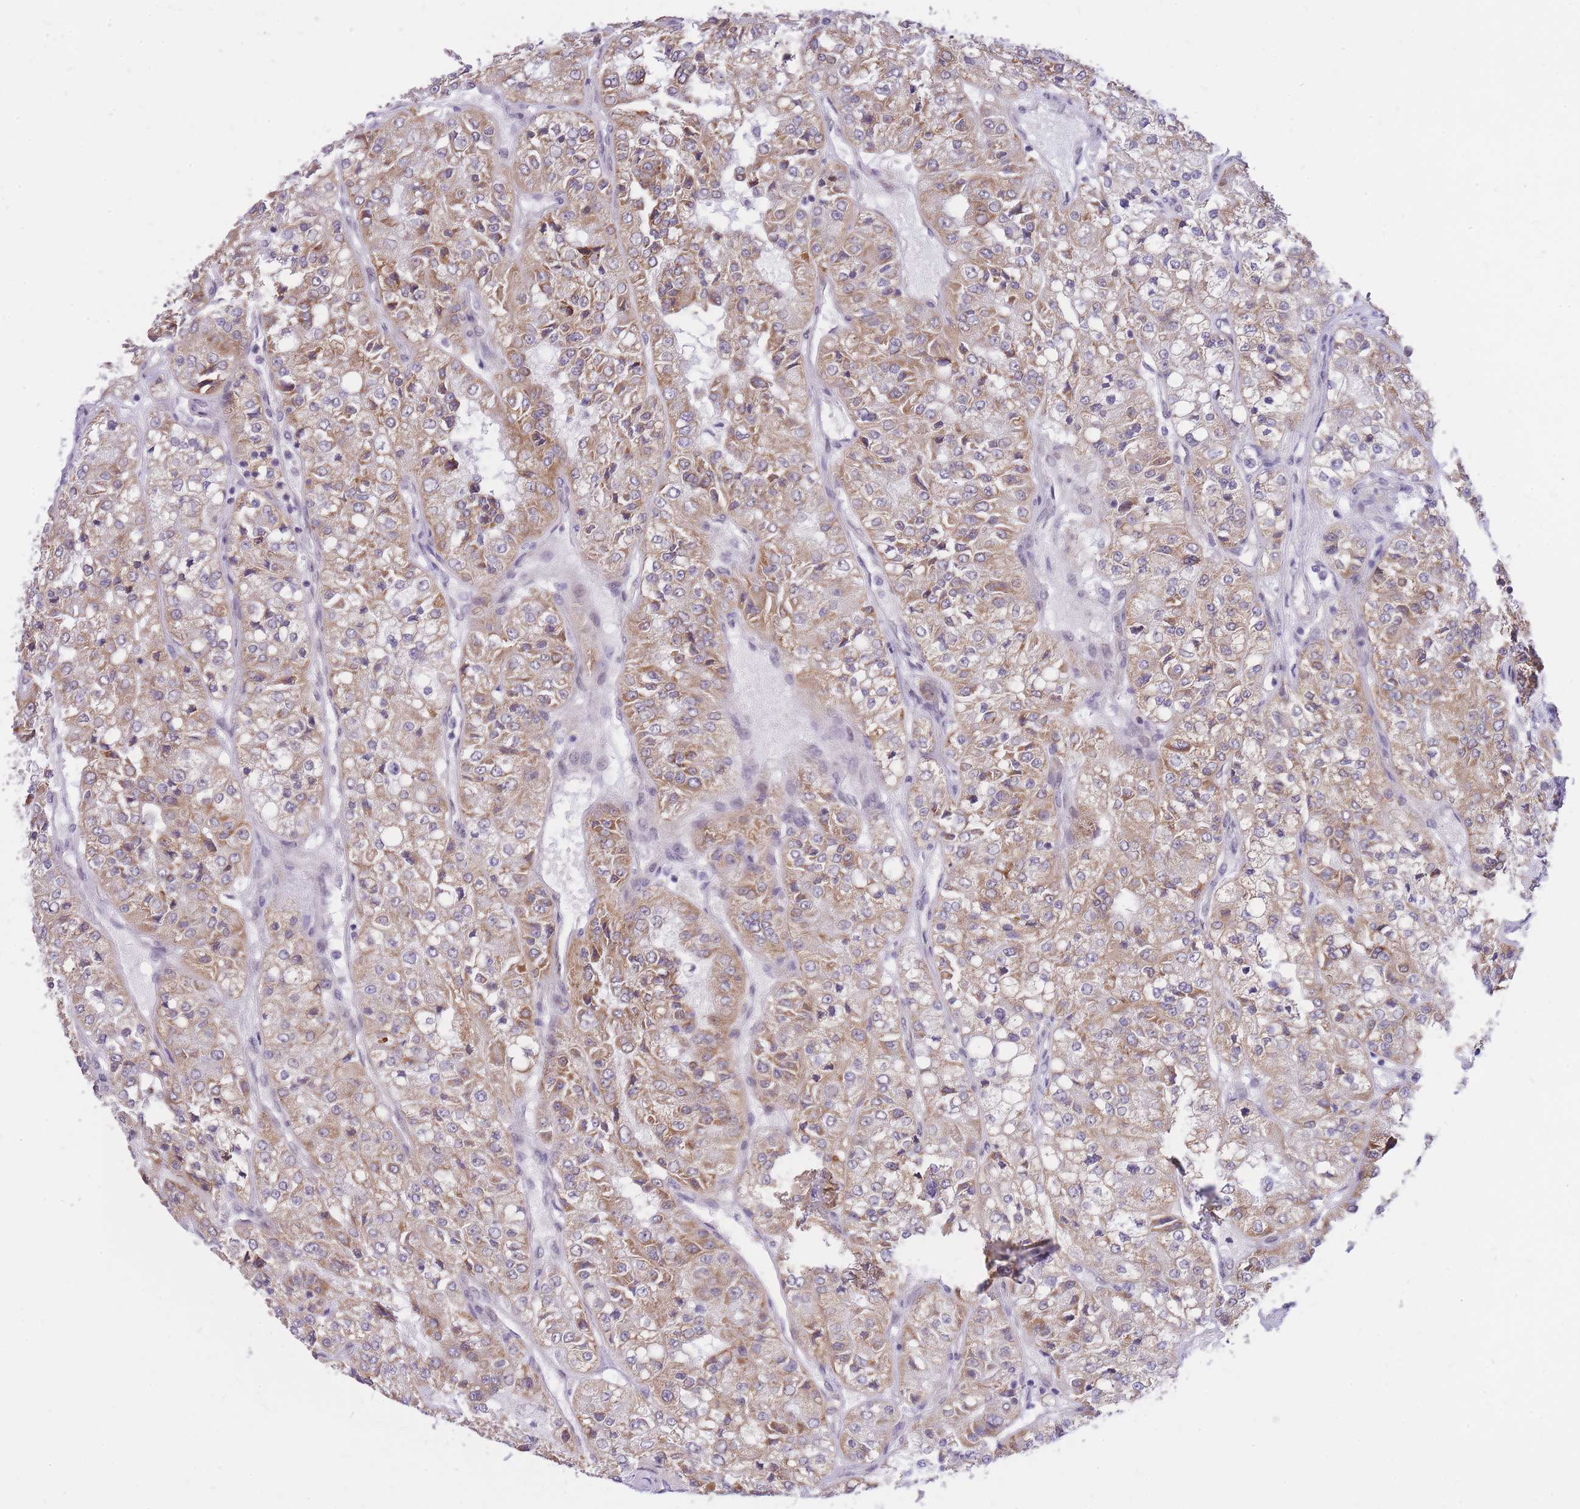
{"staining": {"intensity": "moderate", "quantity": ">75%", "location": "cytoplasmic/membranous"}, "tissue": "renal cancer", "cell_type": "Tumor cells", "image_type": "cancer", "snomed": [{"axis": "morphology", "description": "Adenocarcinoma, NOS"}, {"axis": "topography", "description": "Kidney"}], "caption": "The immunohistochemical stain highlights moderate cytoplasmic/membranous positivity in tumor cells of renal cancer (adenocarcinoma) tissue.", "gene": "MINDY2", "patient": {"sex": "female", "age": 63}}